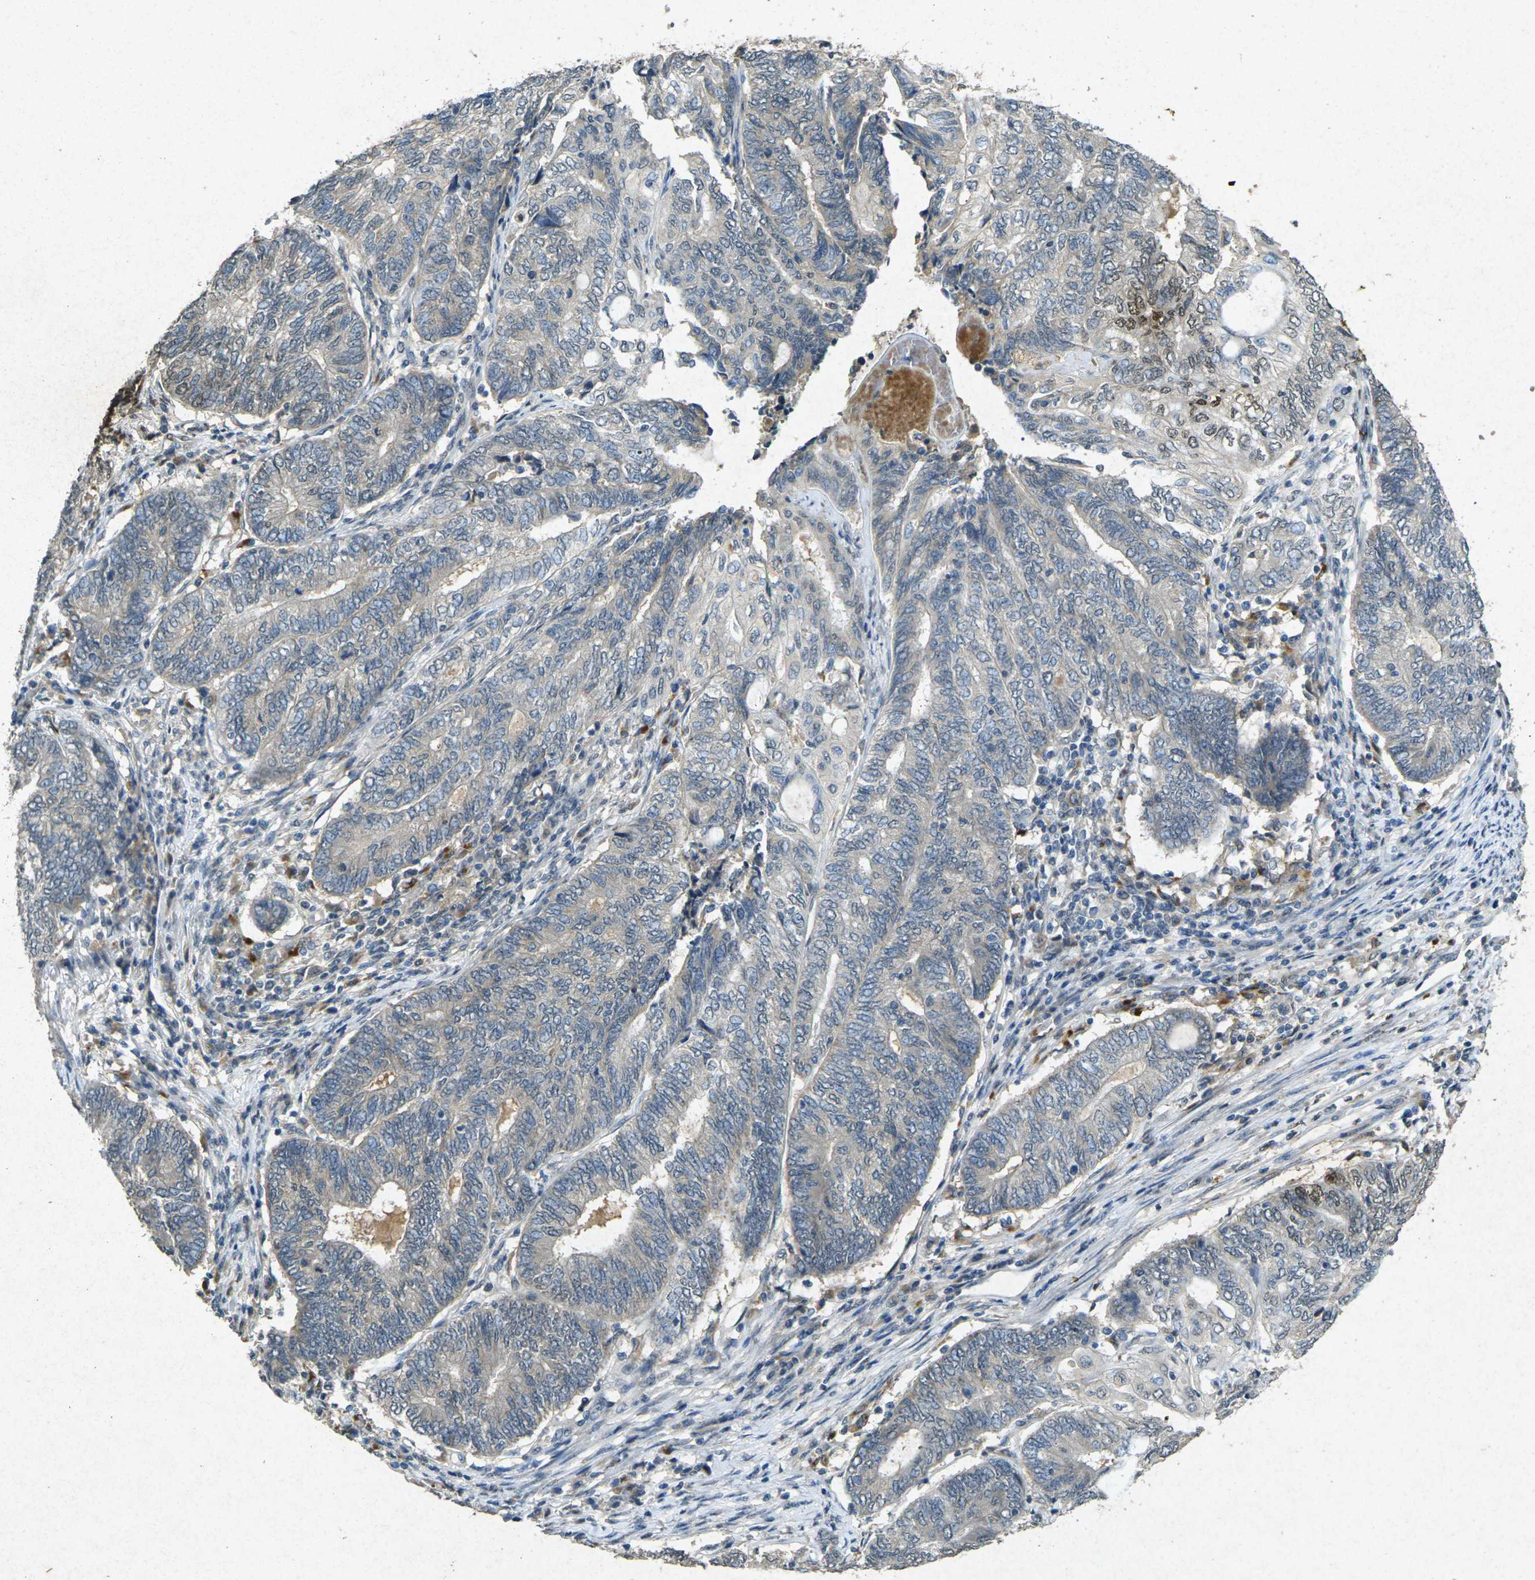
{"staining": {"intensity": "weak", "quantity": "<25%", "location": "cytoplasmic/membranous"}, "tissue": "endometrial cancer", "cell_type": "Tumor cells", "image_type": "cancer", "snomed": [{"axis": "morphology", "description": "Adenocarcinoma, NOS"}, {"axis": "topography", "description": "Uterus"}, {"axis": "topography", "description": "Endometrium"}], "caption": "Endometrial cancer (adenocarcinoma) was stained to show a protein in brown. There is no significant expression in tumor cells.", "gene": "RGMA", "patient": {"sex": "female", "age": 70}}